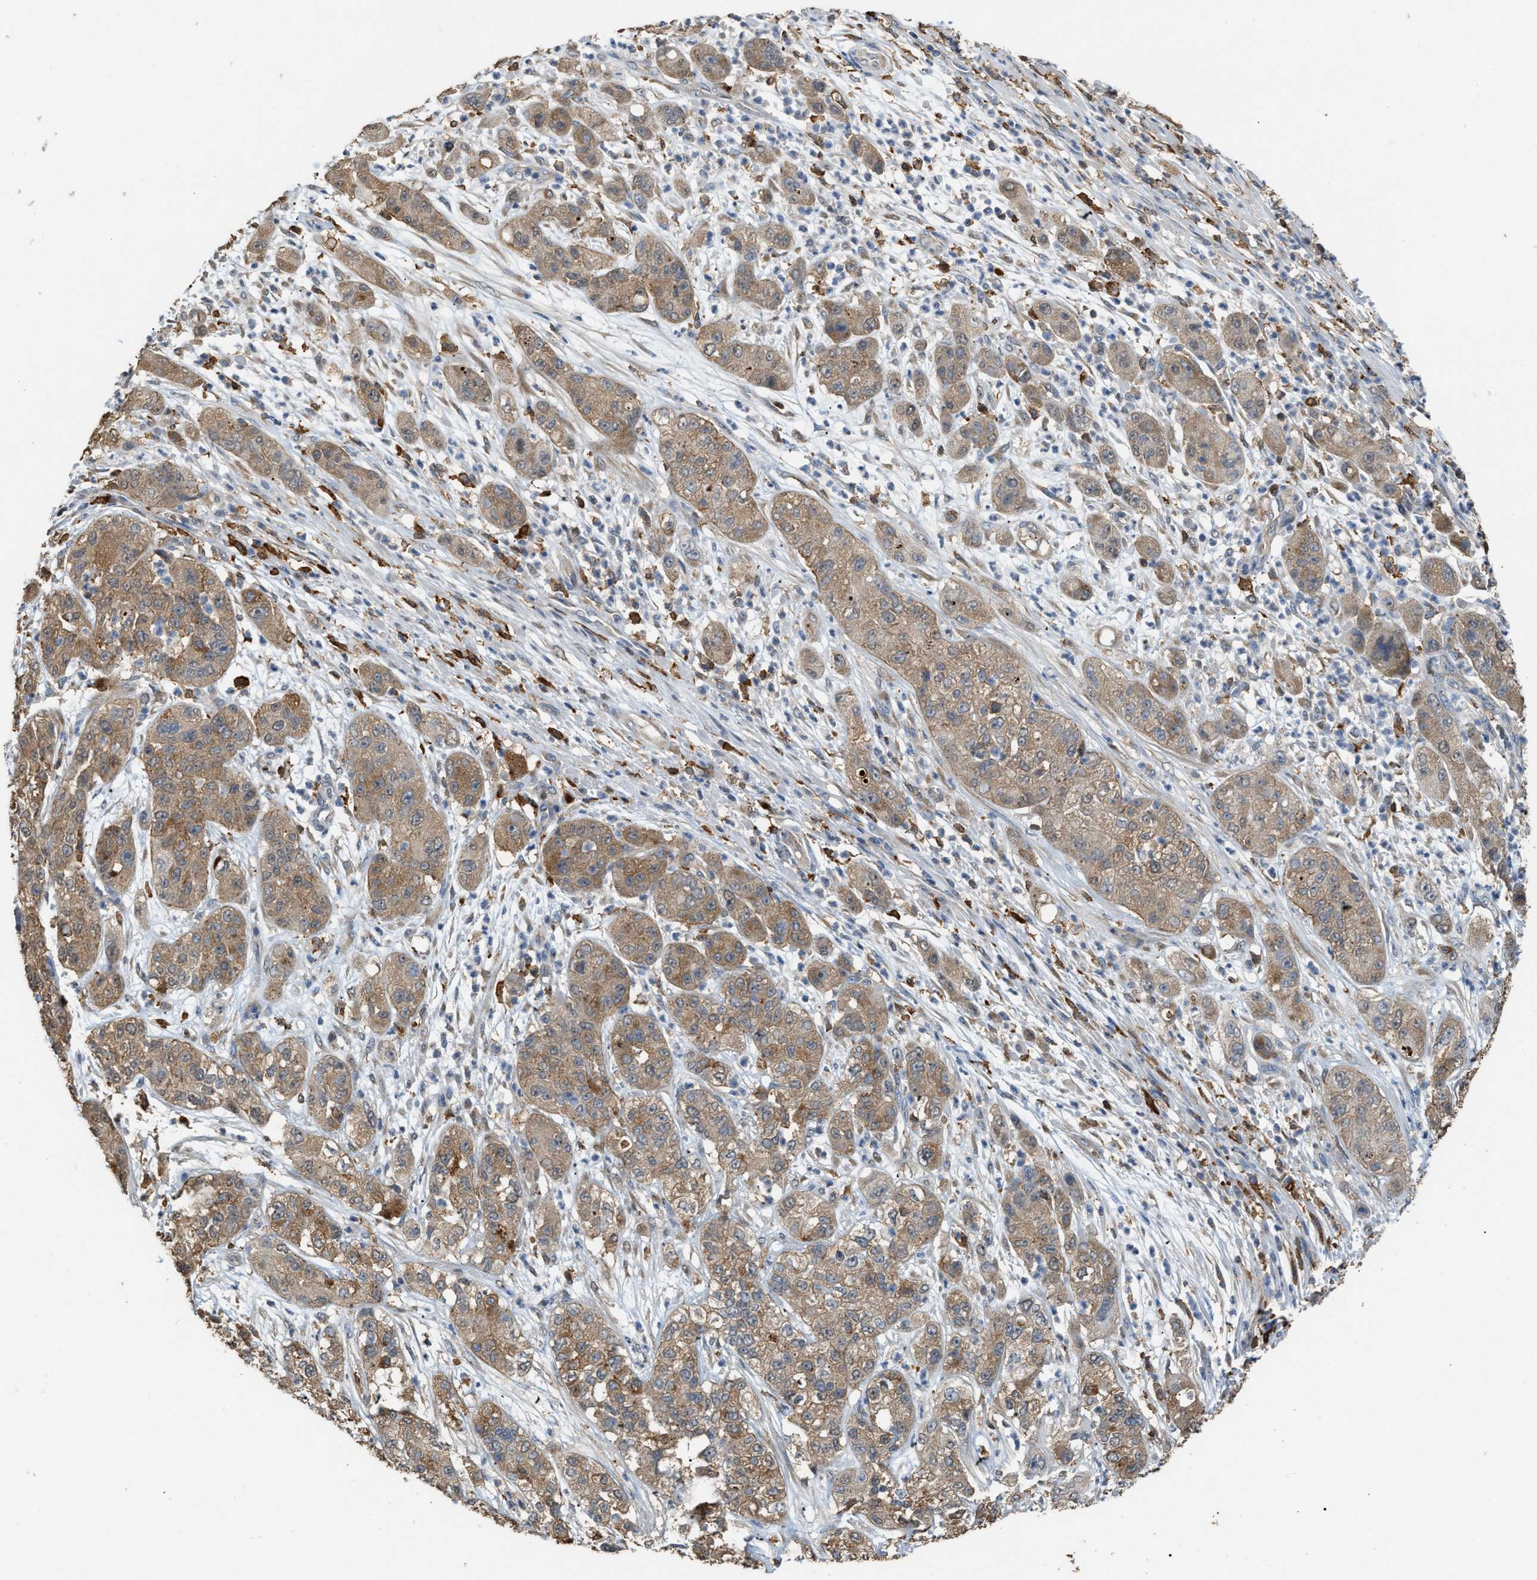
{"staining": {"intensity": "moderate", "quantity": ">75%", "location": "cytoplasmic/membranous"}, "tissue": "pancreatic cancer", "cell_type": "Tumor cells", "image_type": "cancer", "snomed": [{"axis": "morphology", "description": "Adenocarcinoma, NOS"}, {"axis": "topography", "description": "Pancreas"}], "caption": "Immunohistochemical staining of adenocarcinoma (pancreatic) displays medium levels of moderate cytoplasmic/membranous staining in approximately >75% of tumor cells. (Brightfield microscopy of DAB IHC at high magnification).", "gene": "GCN1", "patient": {"sex": "female", "age": 78}}